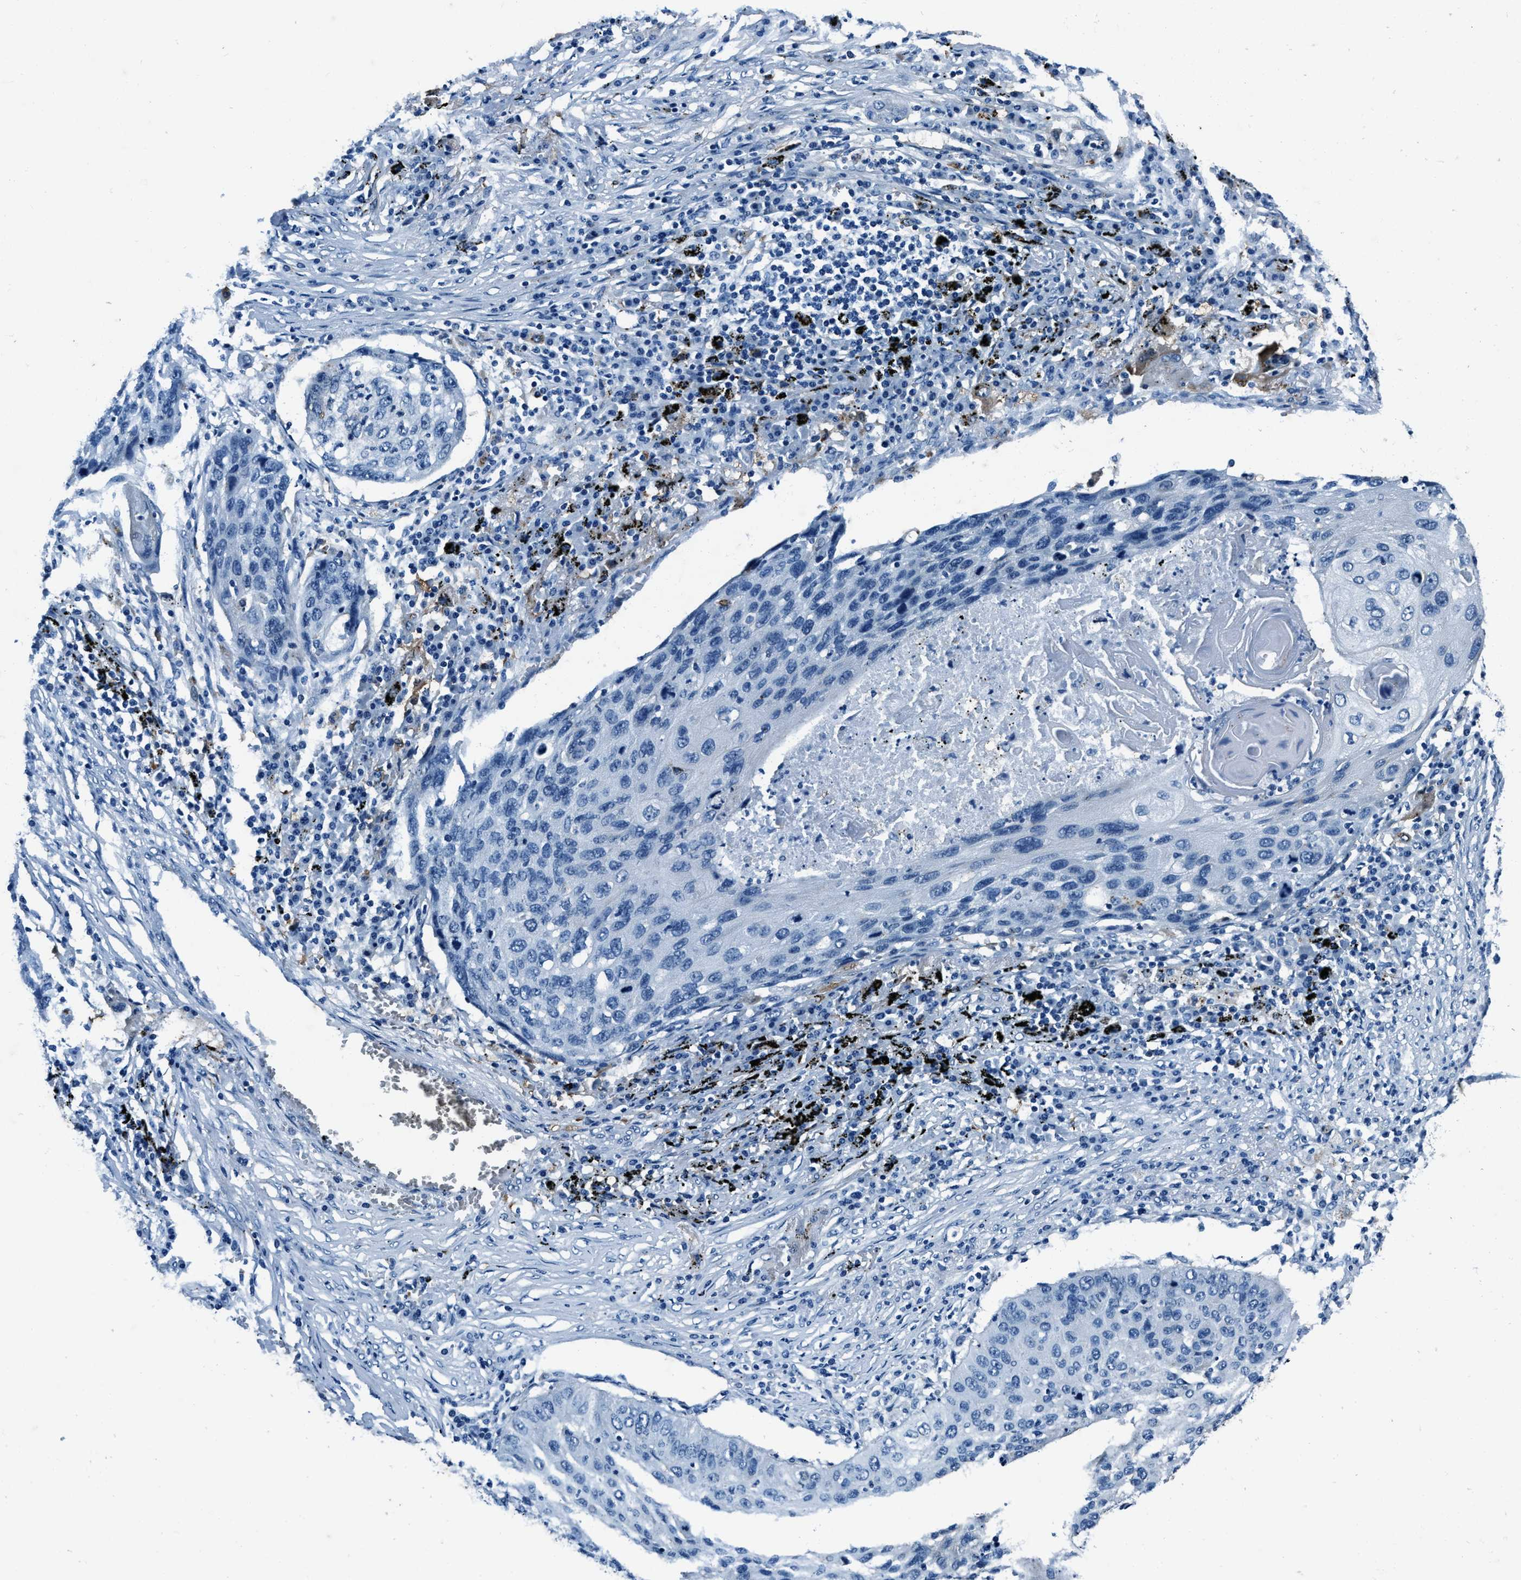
{"staining": {"intensity": "negative", "quantity": "none", "location": "none"}, "tissue": "lung cancer", "cell_type": "Tumor cells", "image_type": "cancer", "snomed": [{"axis": "morphology", "description": "Squamous cell carcinoma, NOS"}, {"axis": "topography", "description": "Lung"}], "caption": "Lung cancer was stained to show a protein in brown. There is no significant positivity in tumor cells. The staining was performed using DAB (3,3'-diaminobenzidine) to visualize the protein expression in brown, while the nuclei were stained in blue with hematoxylin (Magnification: 20x).", "gene": "PTPDC1", "patient": {"sex": "female", "age": 63}}